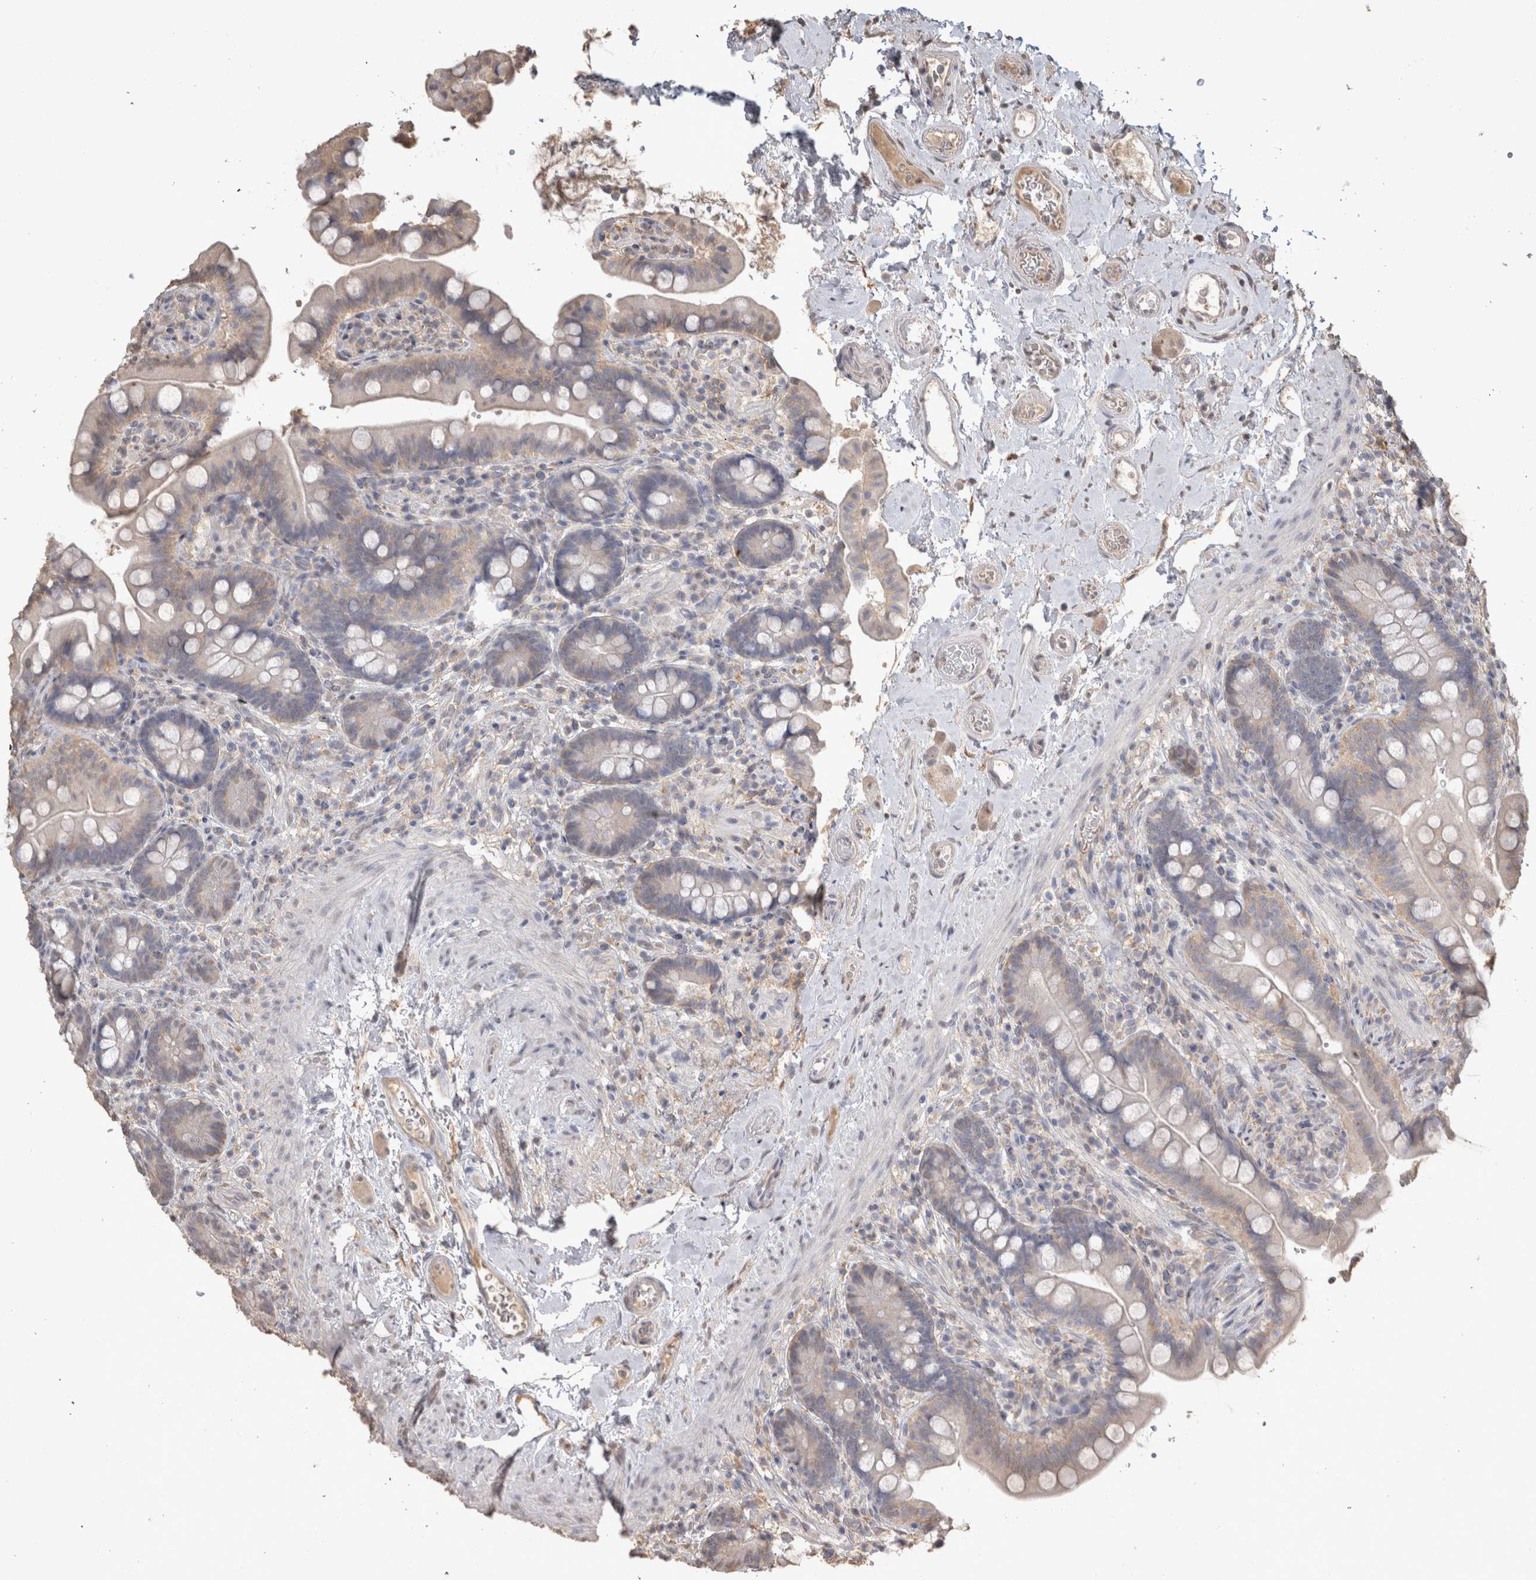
{"staining": {"intensity": "weak", "quantity": ">75%", "location": "cytoplasmic/membranous"}, "tissue": "colon", "cell_type": "Endothelial cells", "image_type": "normal", "snomed": [{"axis": "morphology", "description": "Normal tissue, NOS"}, {"axis": "topography", "description": "Smooth muscle"}, {"axis": "topography", "description": "Colon"}], "caption": "The photomicrograph shows immunohistochemical staining of benign colon. There is weak cytoplasmic/membranous staining is appreciated in approximately >75% of endothelial cells. (DAB (3,3'-diaminobenzidine) = brown stain, brightfield microscopy at high magnification).", "gene": "NAALADL2", "patient": {"sex": "male", "age": 73}}